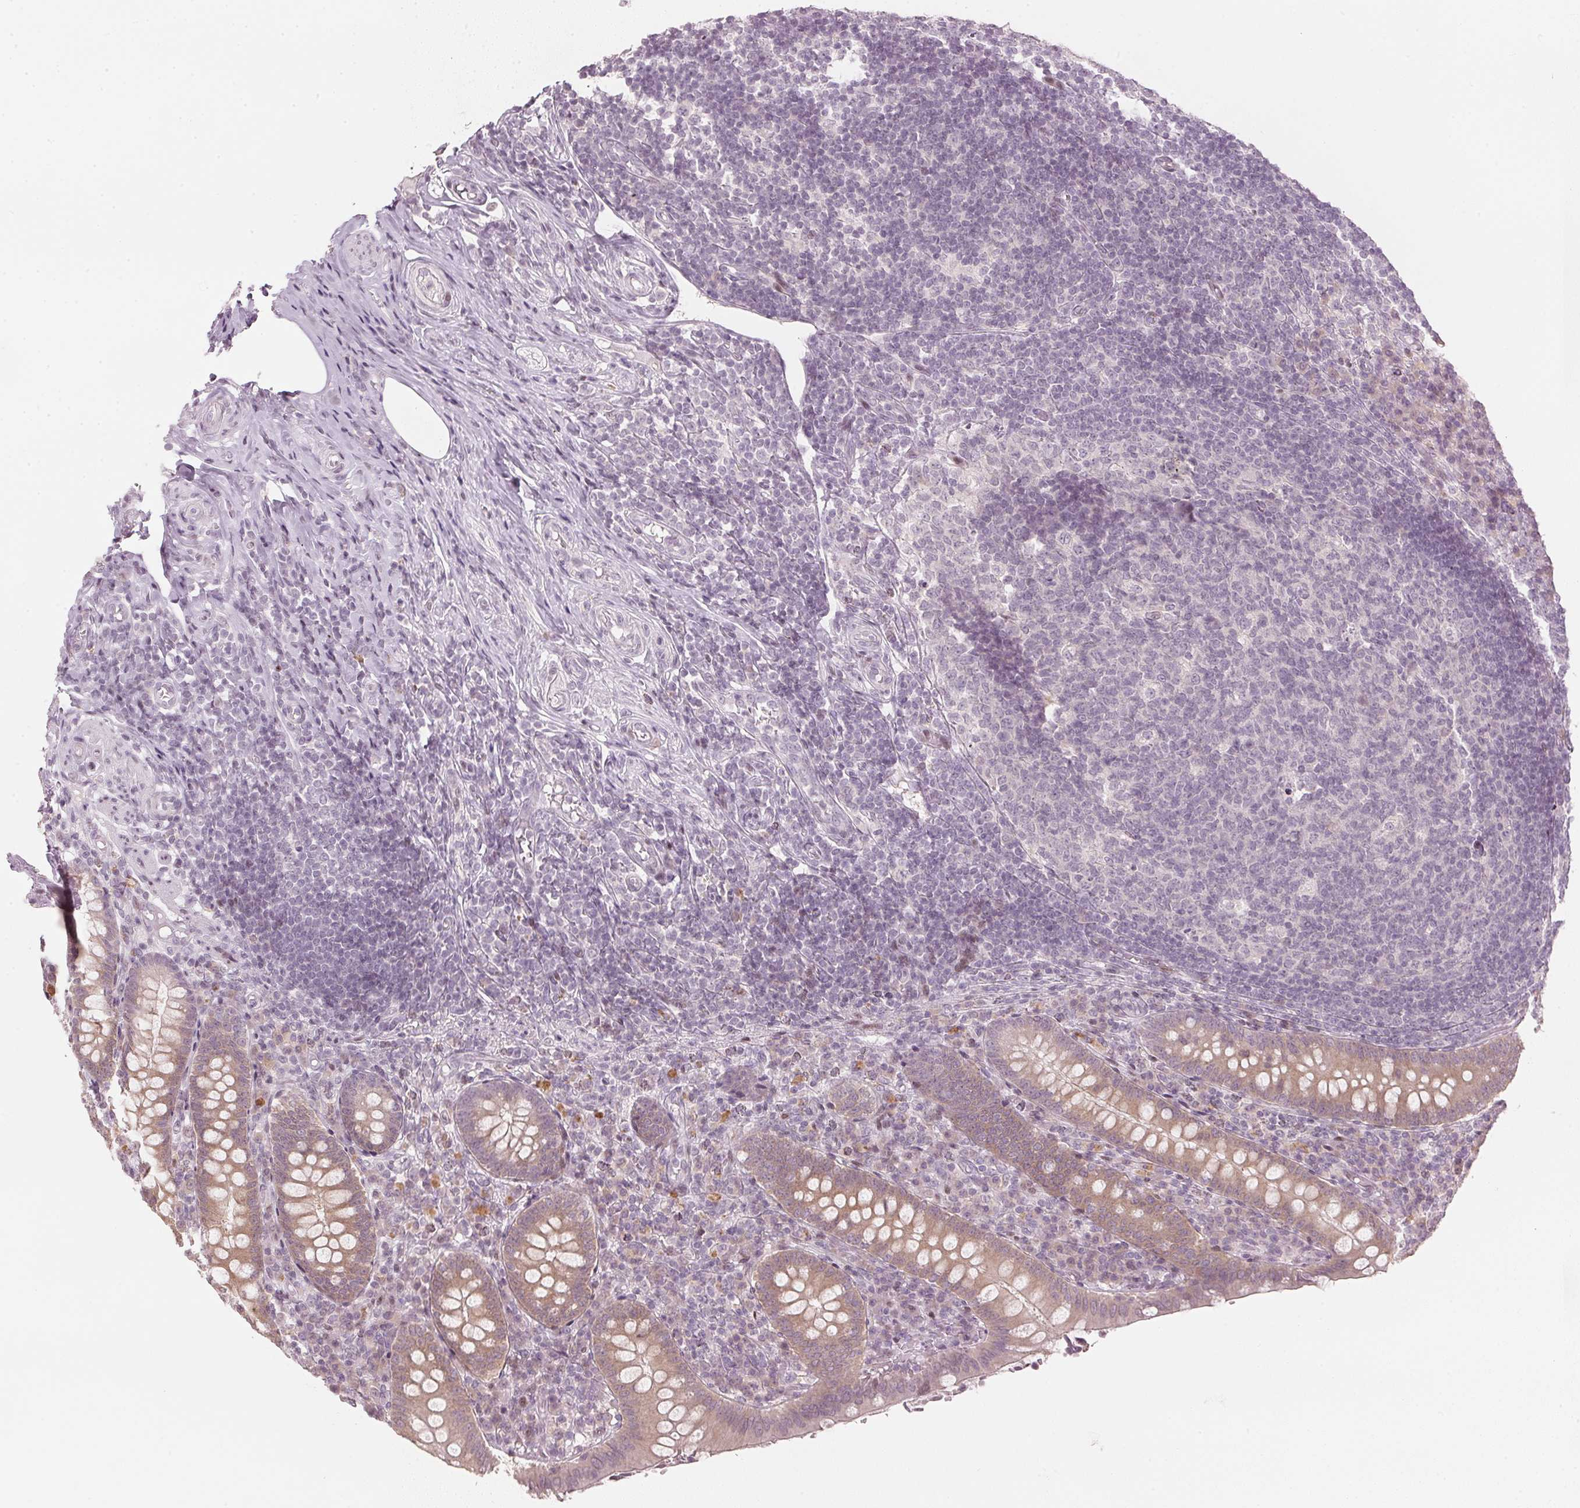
{"staining": {"intensity": "weak", "quantity": ">75%", "location": "cytoplasmic/membranous"}, "tissue": "appendix", "cell_type": "Glandular cells", "image_type": "normal", "snomed": [{"axis": "morphology", "description": "Normal tissue, NOS"}, {"axis": "topography", "description": "Appendix"}], "caption": "DAB immunohistochemical staining of normal human appendix shows weak cytoplasmic/membranous protein expression in approximately >75% of glandular cells.", "gene": "SFRP4", "patient": {"sex": "male", "age": 18}}